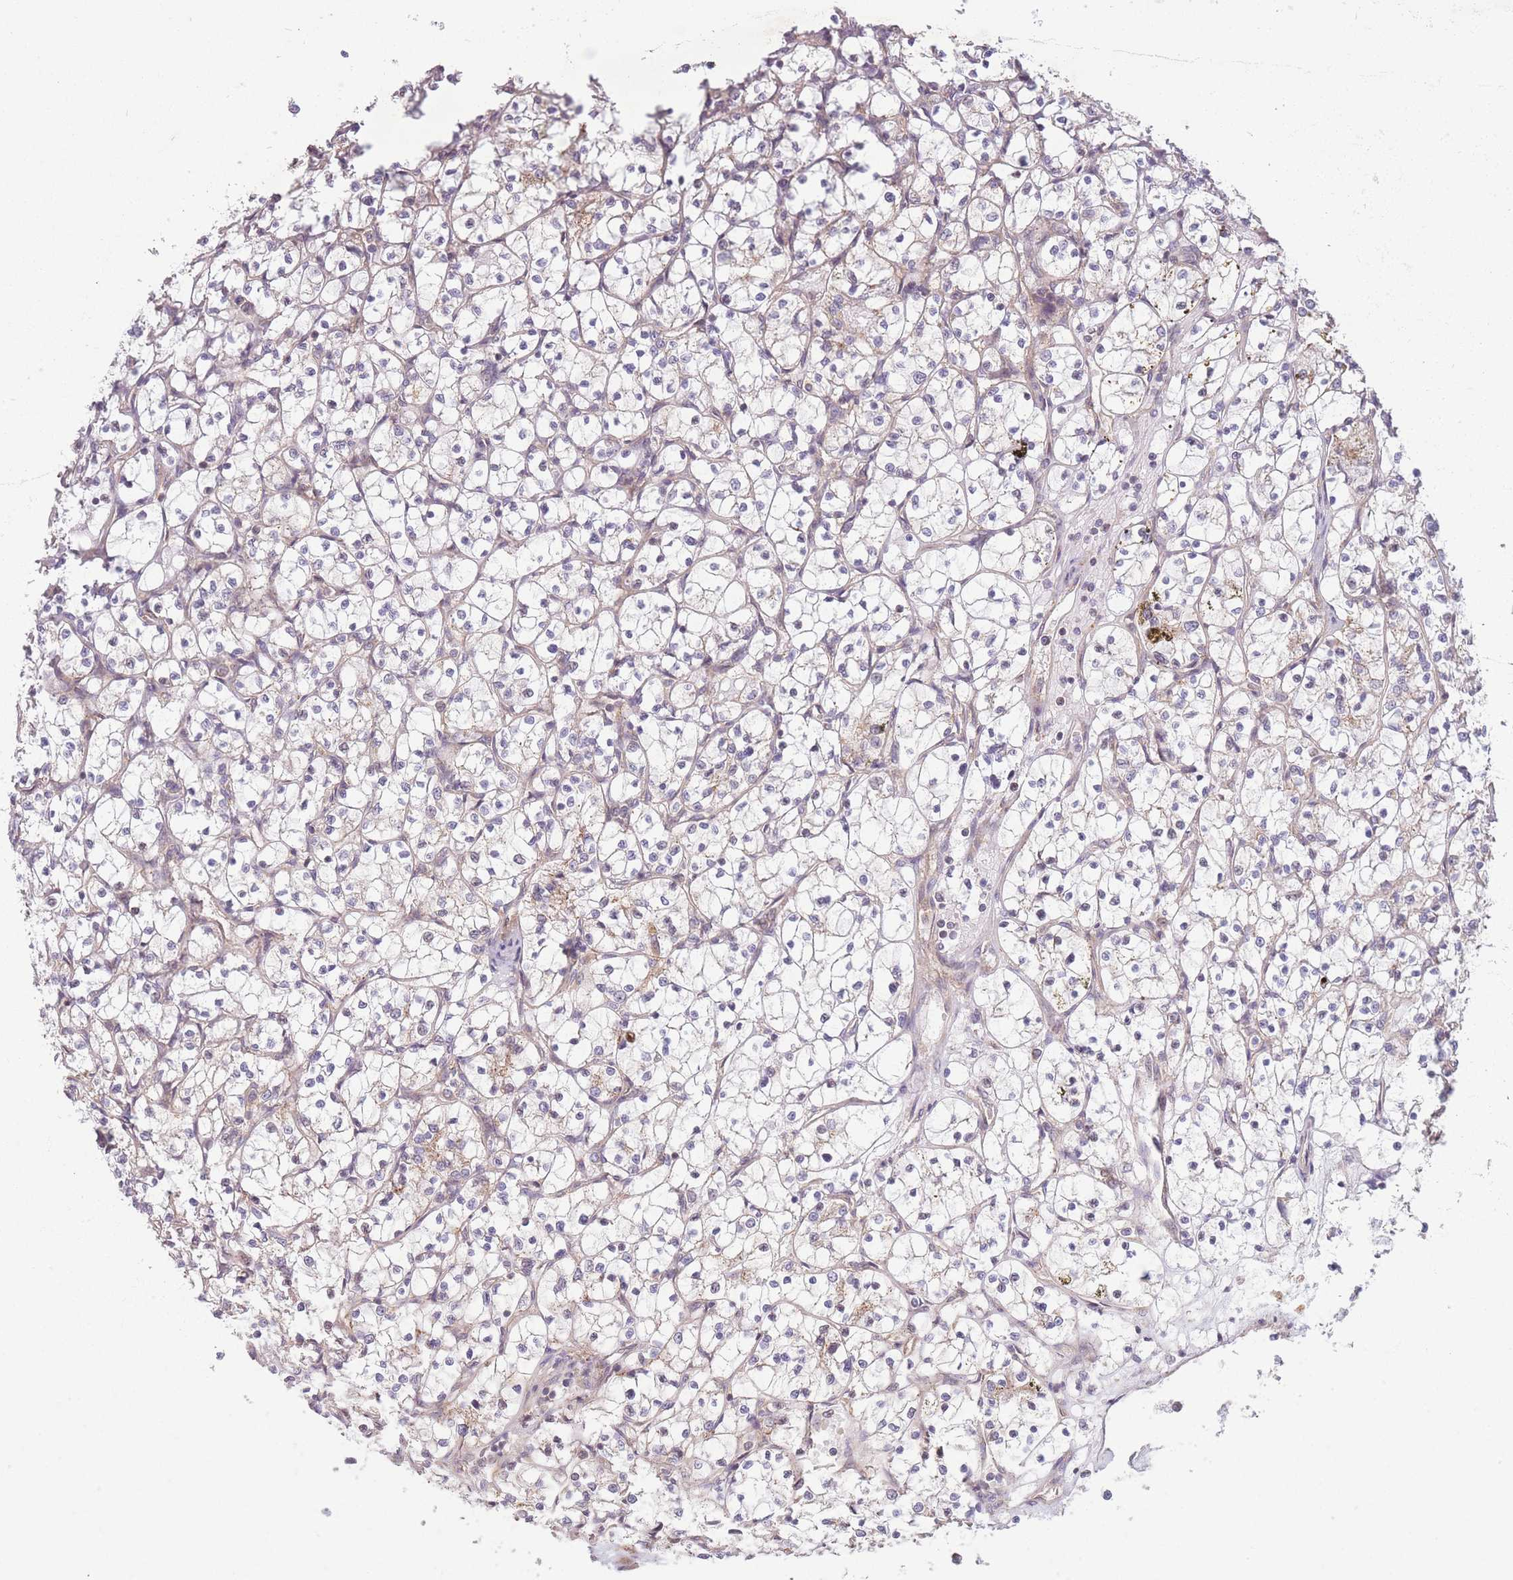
{"staining": {"intensity": "weak", "quantity": "<25%", "location": "cytoplasmic/membranous"}, "tissue": "renal cancer", "cell_type": "Tumor cells", "image_type": "cancer", "snomed": [{"axis": "morphology", "description": "Adenocarcinoma, NOS"}, {"axis": "topography", "description": "Kidney"}], "caption": "The immunohistochemistry photomicrograph has no significant expression in tumor cells of renal cancer (adenocarcinoma) tissue.", "gene": "WASHC2A", "patient": {"sex": "female", "age": 69}}